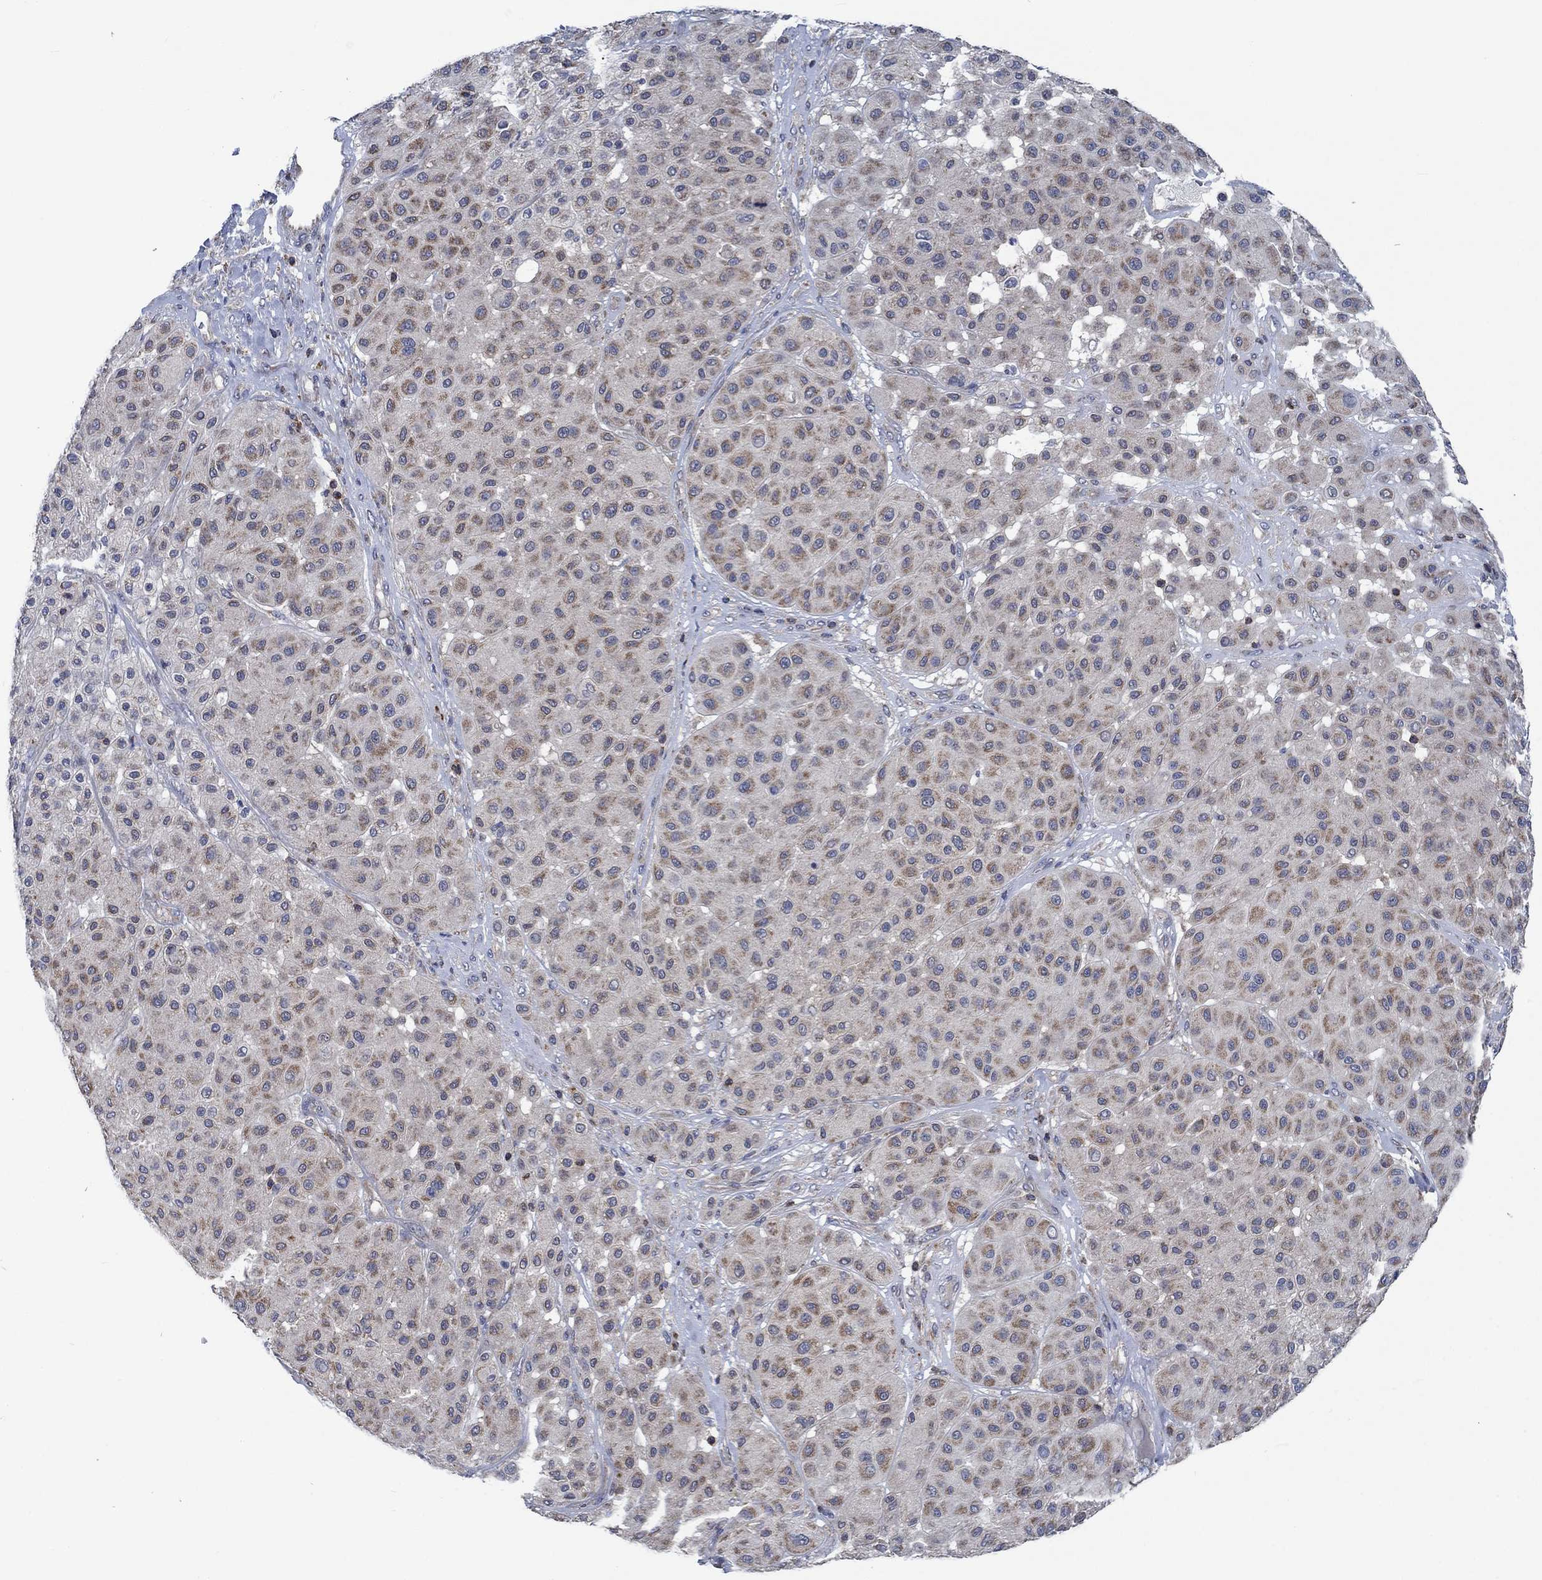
{"staining": {"intensity": "weak", "quantity": ">75%", "location": "cytoplasmic/membranous"}, "tissue": "melanoma", "cell_type": "Tumor cells", "image_type": "cancer", "snomed": [{"axis": "morphology", "description": "Malignant melanoma, Metastatic site"}, {"axis": "topography", "description": "Smooth muscle"}], "caption": "Protein staining shows weak cytoplasmic/membranous expression in approximately >75% of tumor cells in malignant melanoma (metastatic site). (Stains: DAB (3,3'-diaminobenzidine) in brown, nuclei in blue, Microscopy: brightfield microscopy at high magnification).", "gene": "STXBP6", "patient": {"sex": "male", "age": 41}}